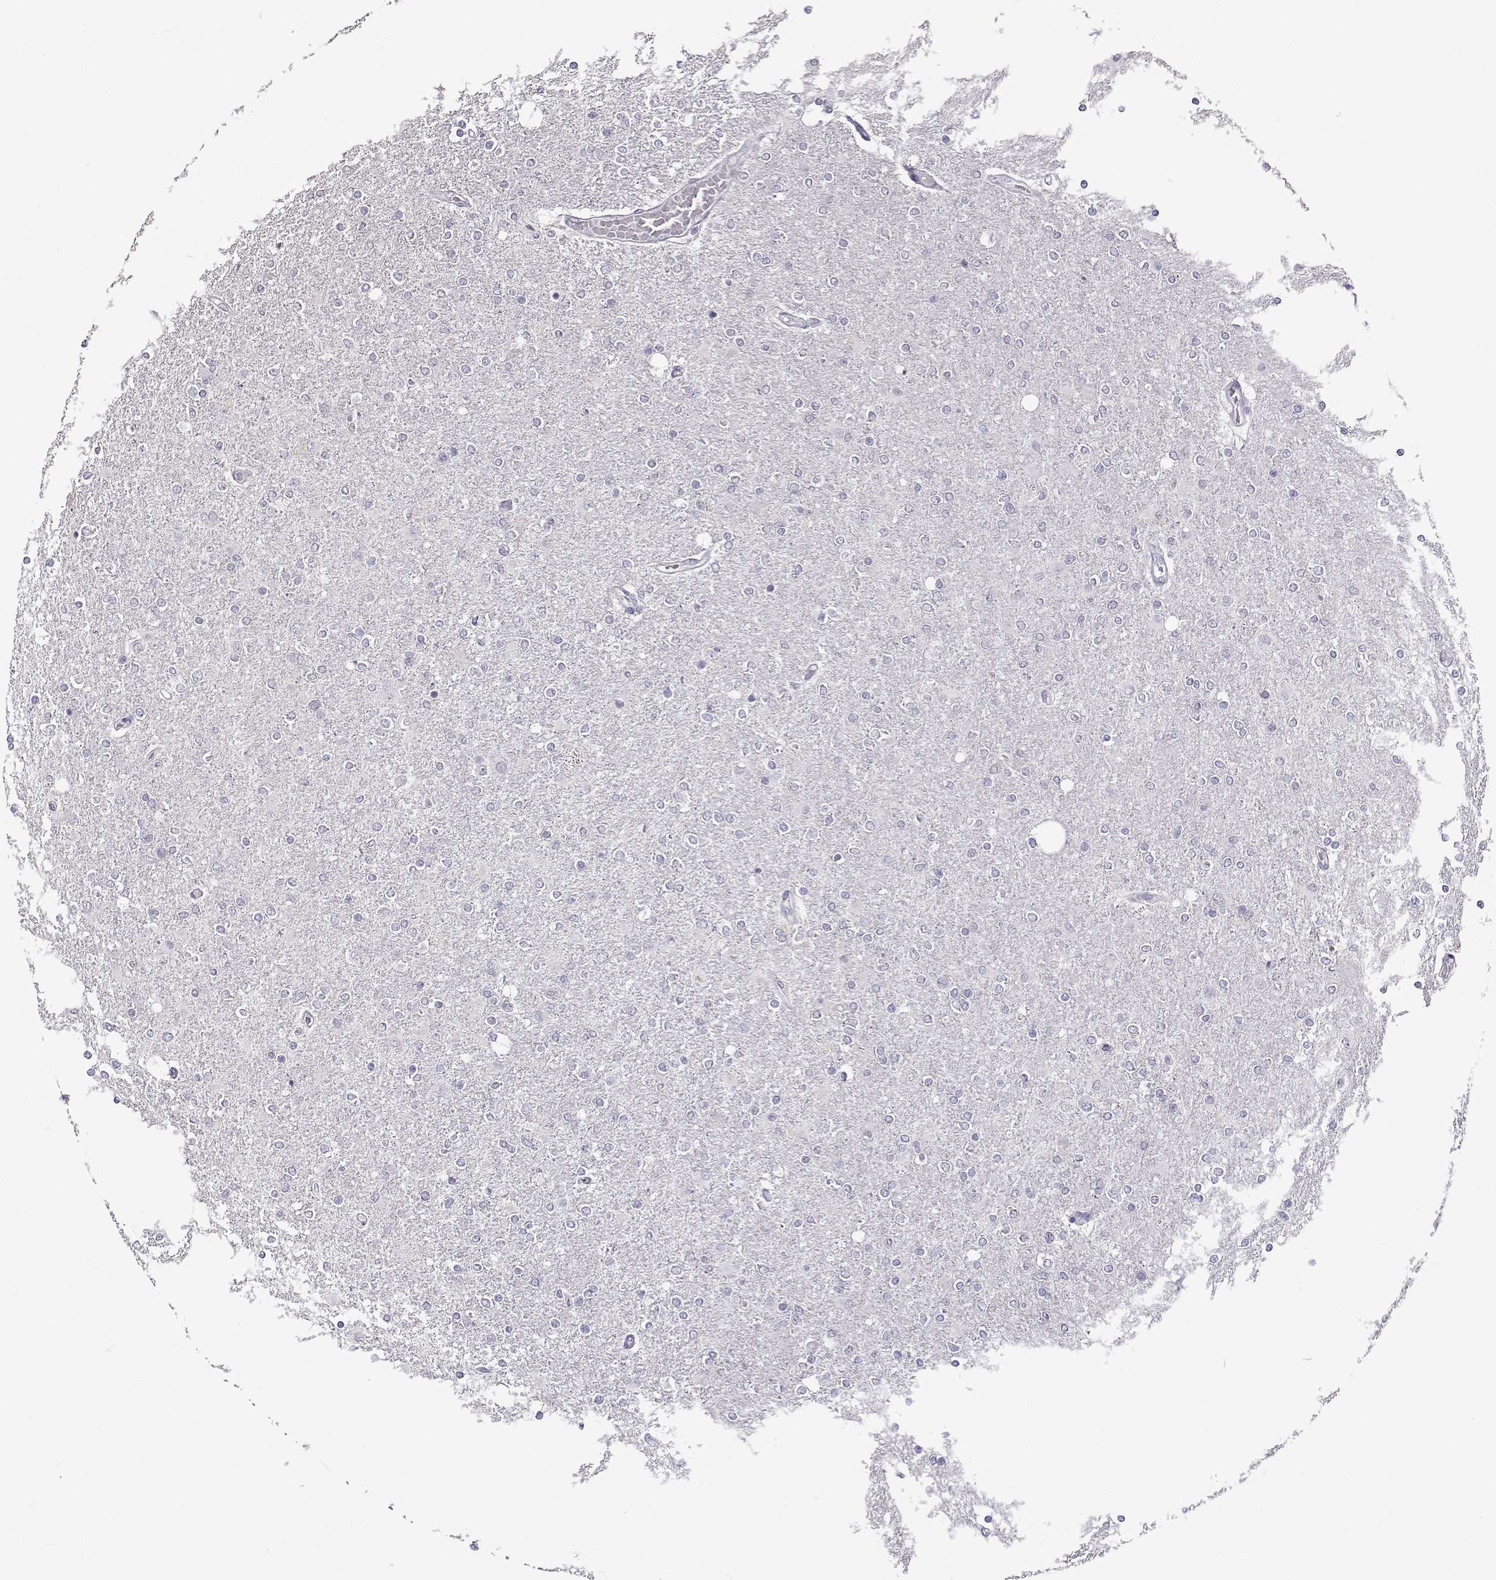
{"staining": {"intensity": "negative", "quantity": "none", "location": "none"}, "tissue": "glioma", "cell_type": "Tumor cells", "image_type": "cancer", "snomed": [{"axis": "morphology", "description": "Glioma, malignant, High grade"}, {"axis": "topography", "description": "Cerebral cortex"}], "caption": "IHC photomicrograph of human malignant glioma (high-grade) stained for a protein (brown), which reveals no staining in tumor cells.", "gene": "RHOXF2", "patient": {"sex": "male", "age": 70}}